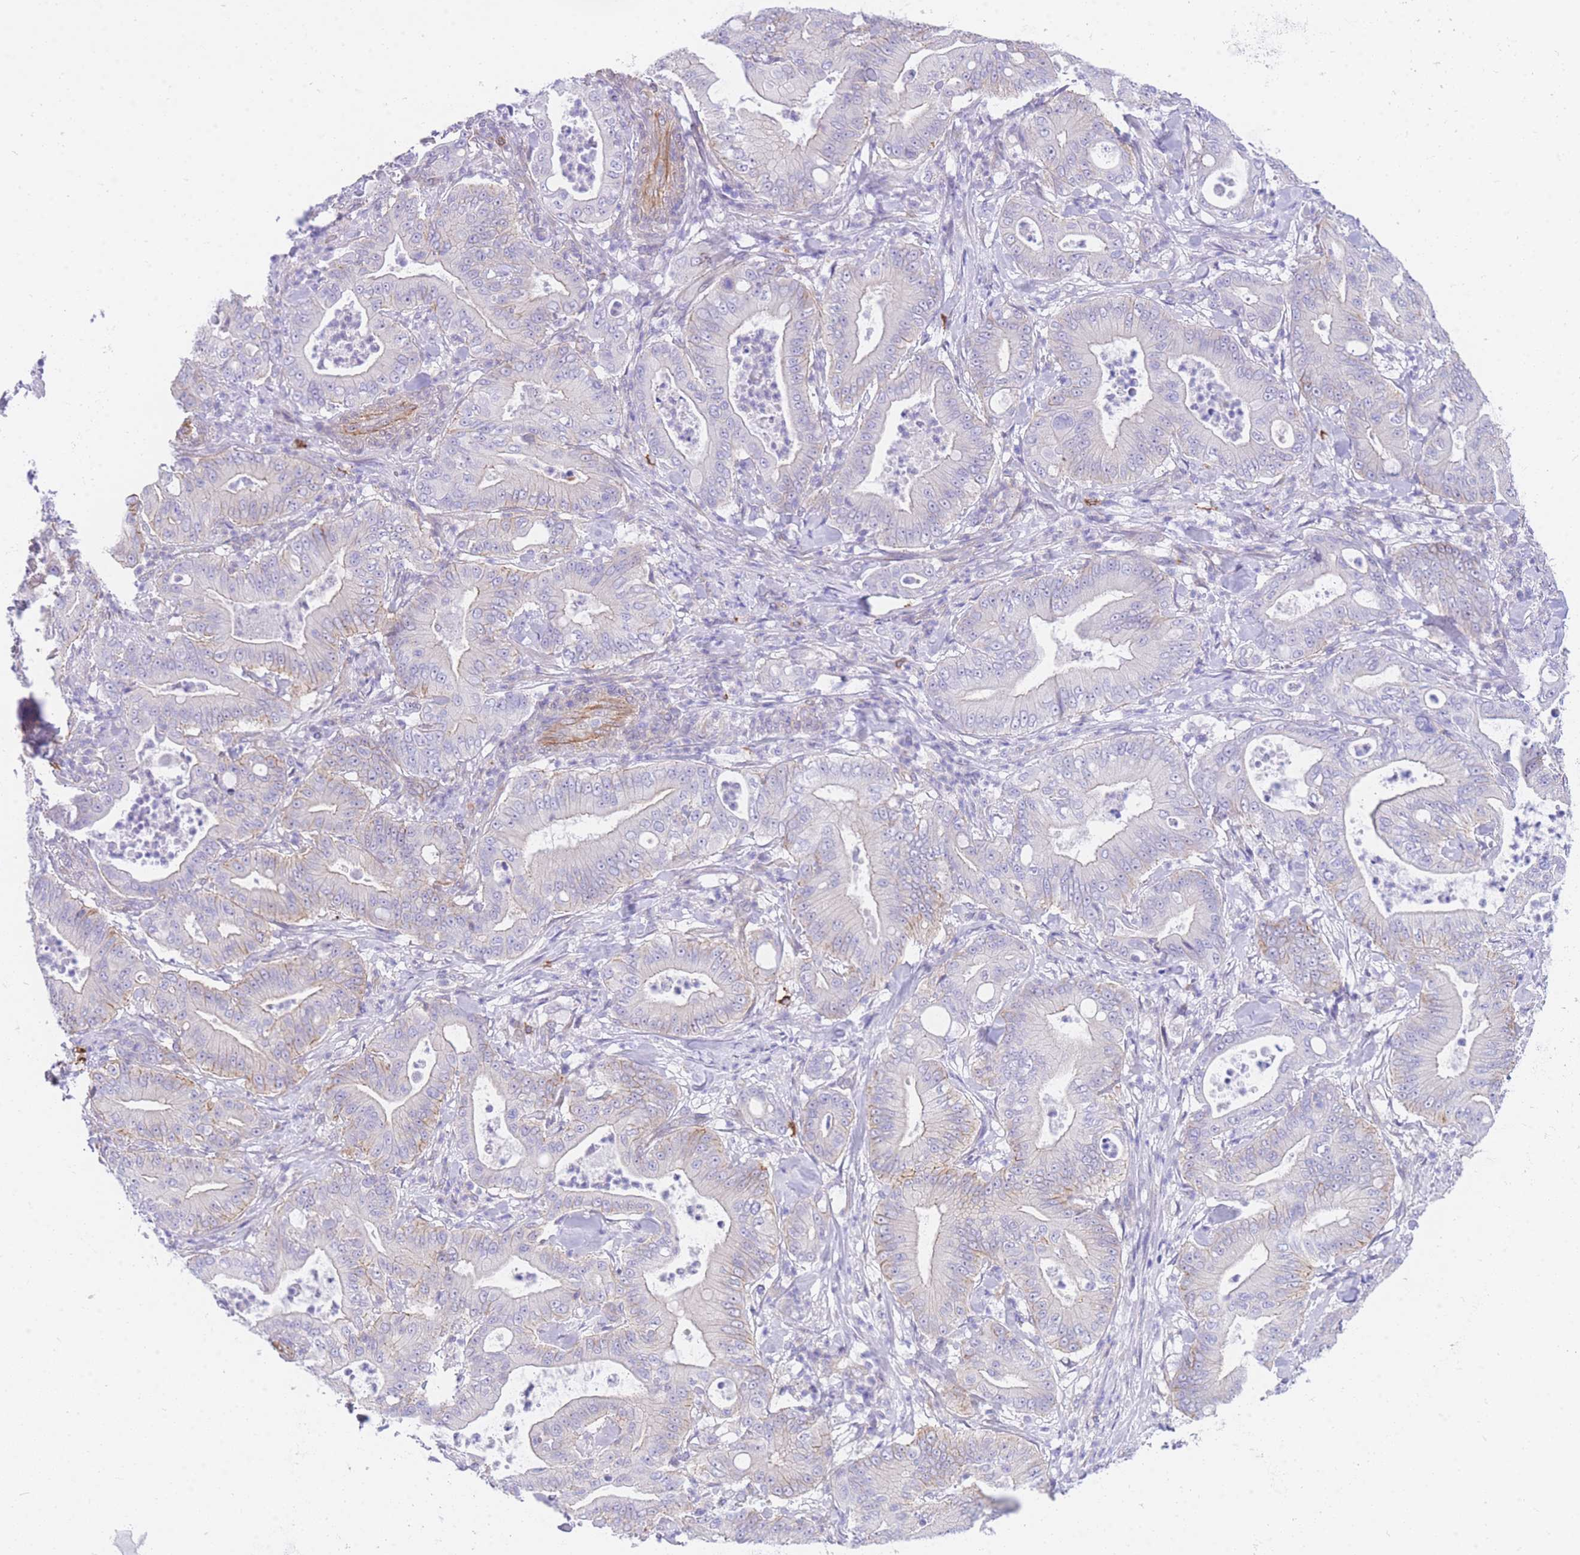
{"staining": {"intensity": "negative", "quantity": "none", "location": "none"}, "tissue": "pancreatic cancer", "cell_type": "Tumor cells", "image_type": "cancer", "snomed": [{"axis": "morphology", "description": "Adenocarcinoma, NOS"}, {"axis": "topography", "description": "Pancreas"}], "caption": "A high-resolution histopathology image shows IHC staining of adenocarcinoma (pancreatic), which shows no significant positivity in tumor cells.", "gene": "SRSF12", "patient": {"sex": "male", "age": 71}}